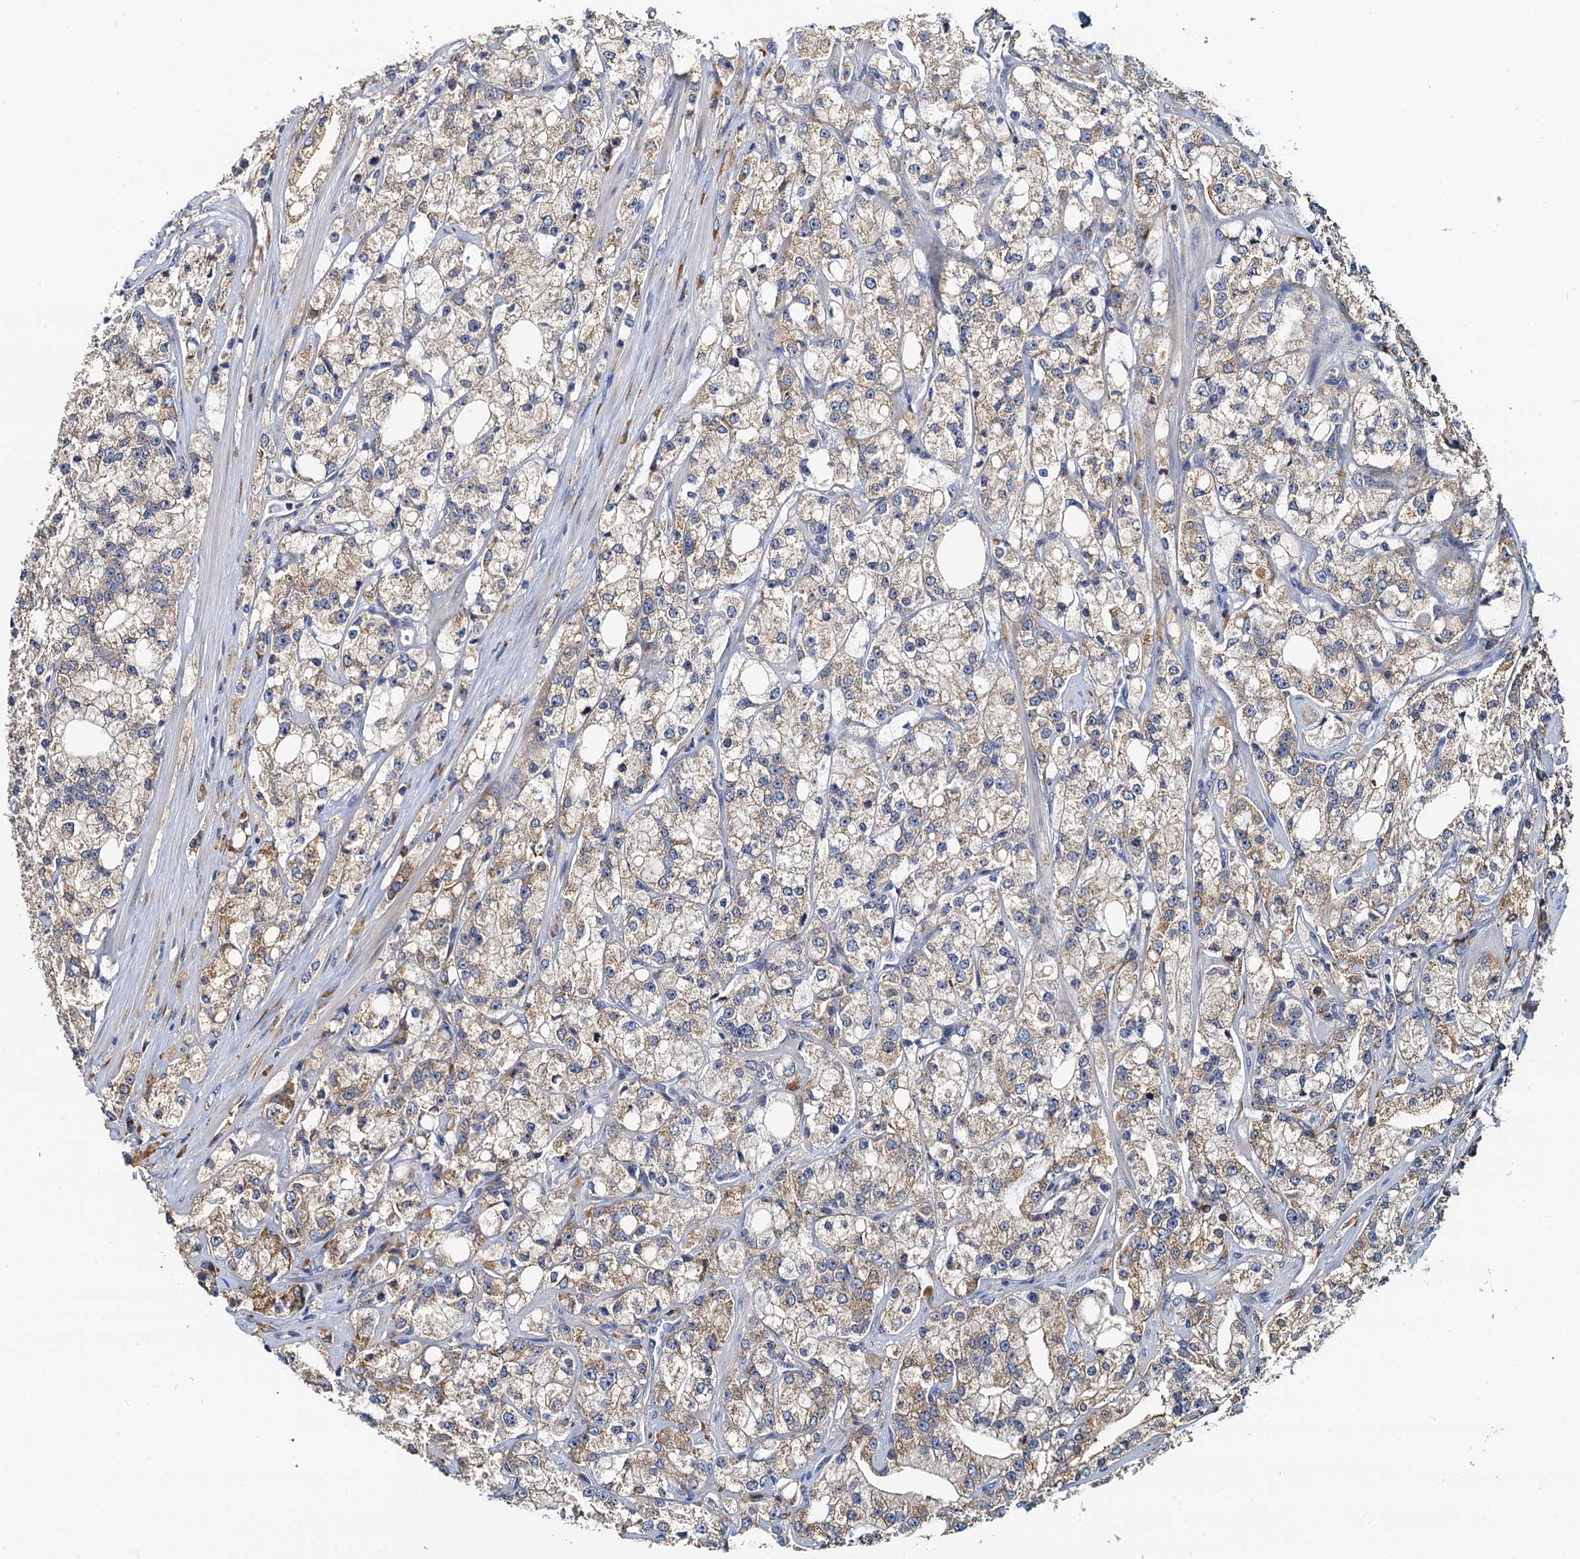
{"staining": {"intensity": "moderate", "quantity": ">75%", "location": "cytoplasmic/membranous"}, "tissue": "prostate cancer", "cell_type": "Tumor cells", "image_type": "cancer", "snomed": [{"axis": "morphology", "description": "Adenocarcinoma, High grade"}, {"axis": "topography", "description": "Prostate"}], "caption": "Human prostate high-grade adenocarcinoma stained with a brown dye displays moderate cytoplasmic/membranous positive expression in about >75% of tumor cells.", "gene": "NKAPD1", "patient": {"sex": "male", "age": 64}}